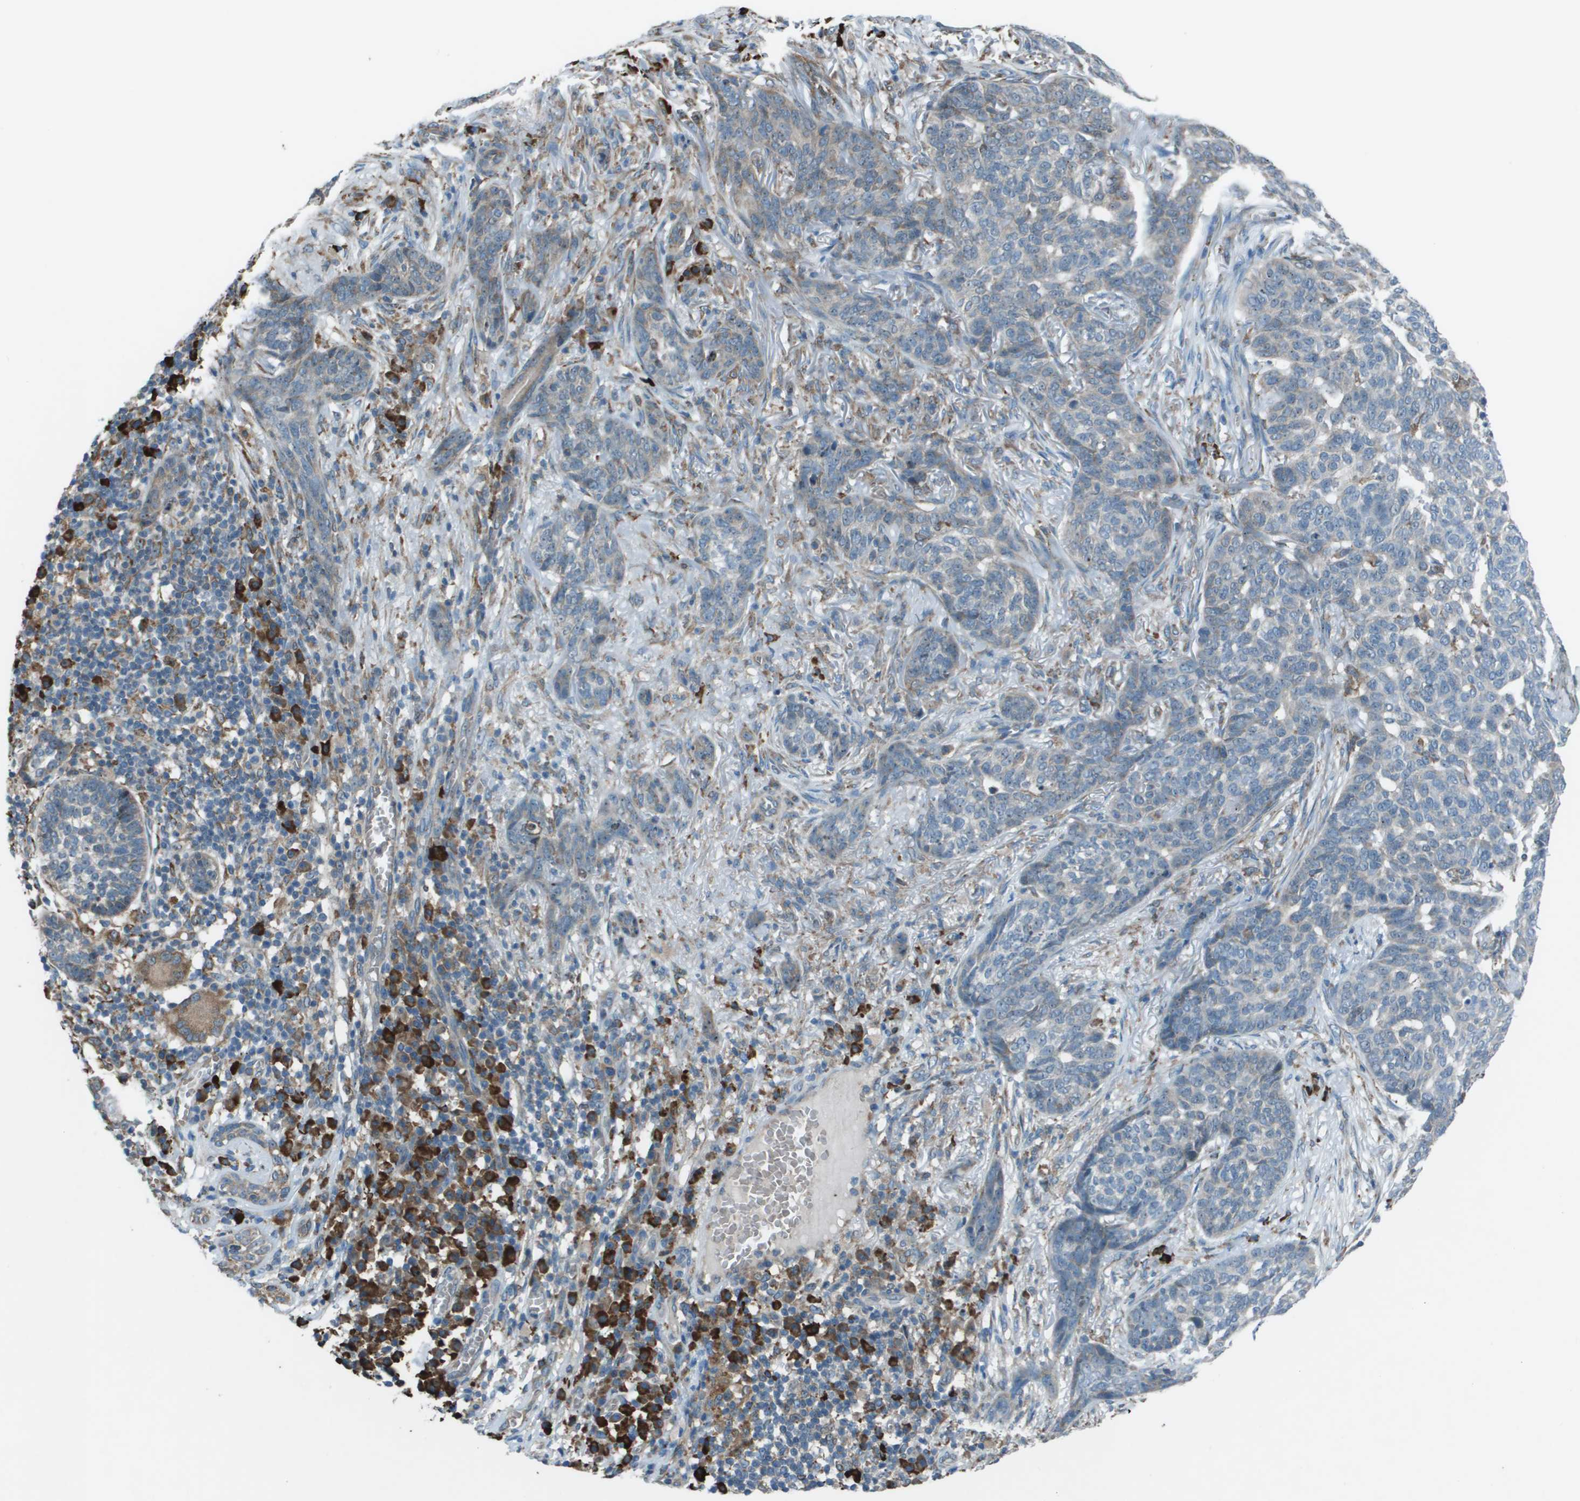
{"staining": {"intensity": "negative", "quantity": "none", "location": "none"}, "tissue": "skin cancer", "cell_type": "Tumor cells", "image_type": "cancer", "snomed": [{"axis": "morphology", "description": "Basal cell carcinoma"}, {"axis": "topography", "description": "Skin"}], "caption": "Immunohistochemical staining of skin cancer (basal cell carcinoma) displays no significant positivity in tumor cells.", "gene": "UTS2", "patient": {"sex": "male", "age": 85}}